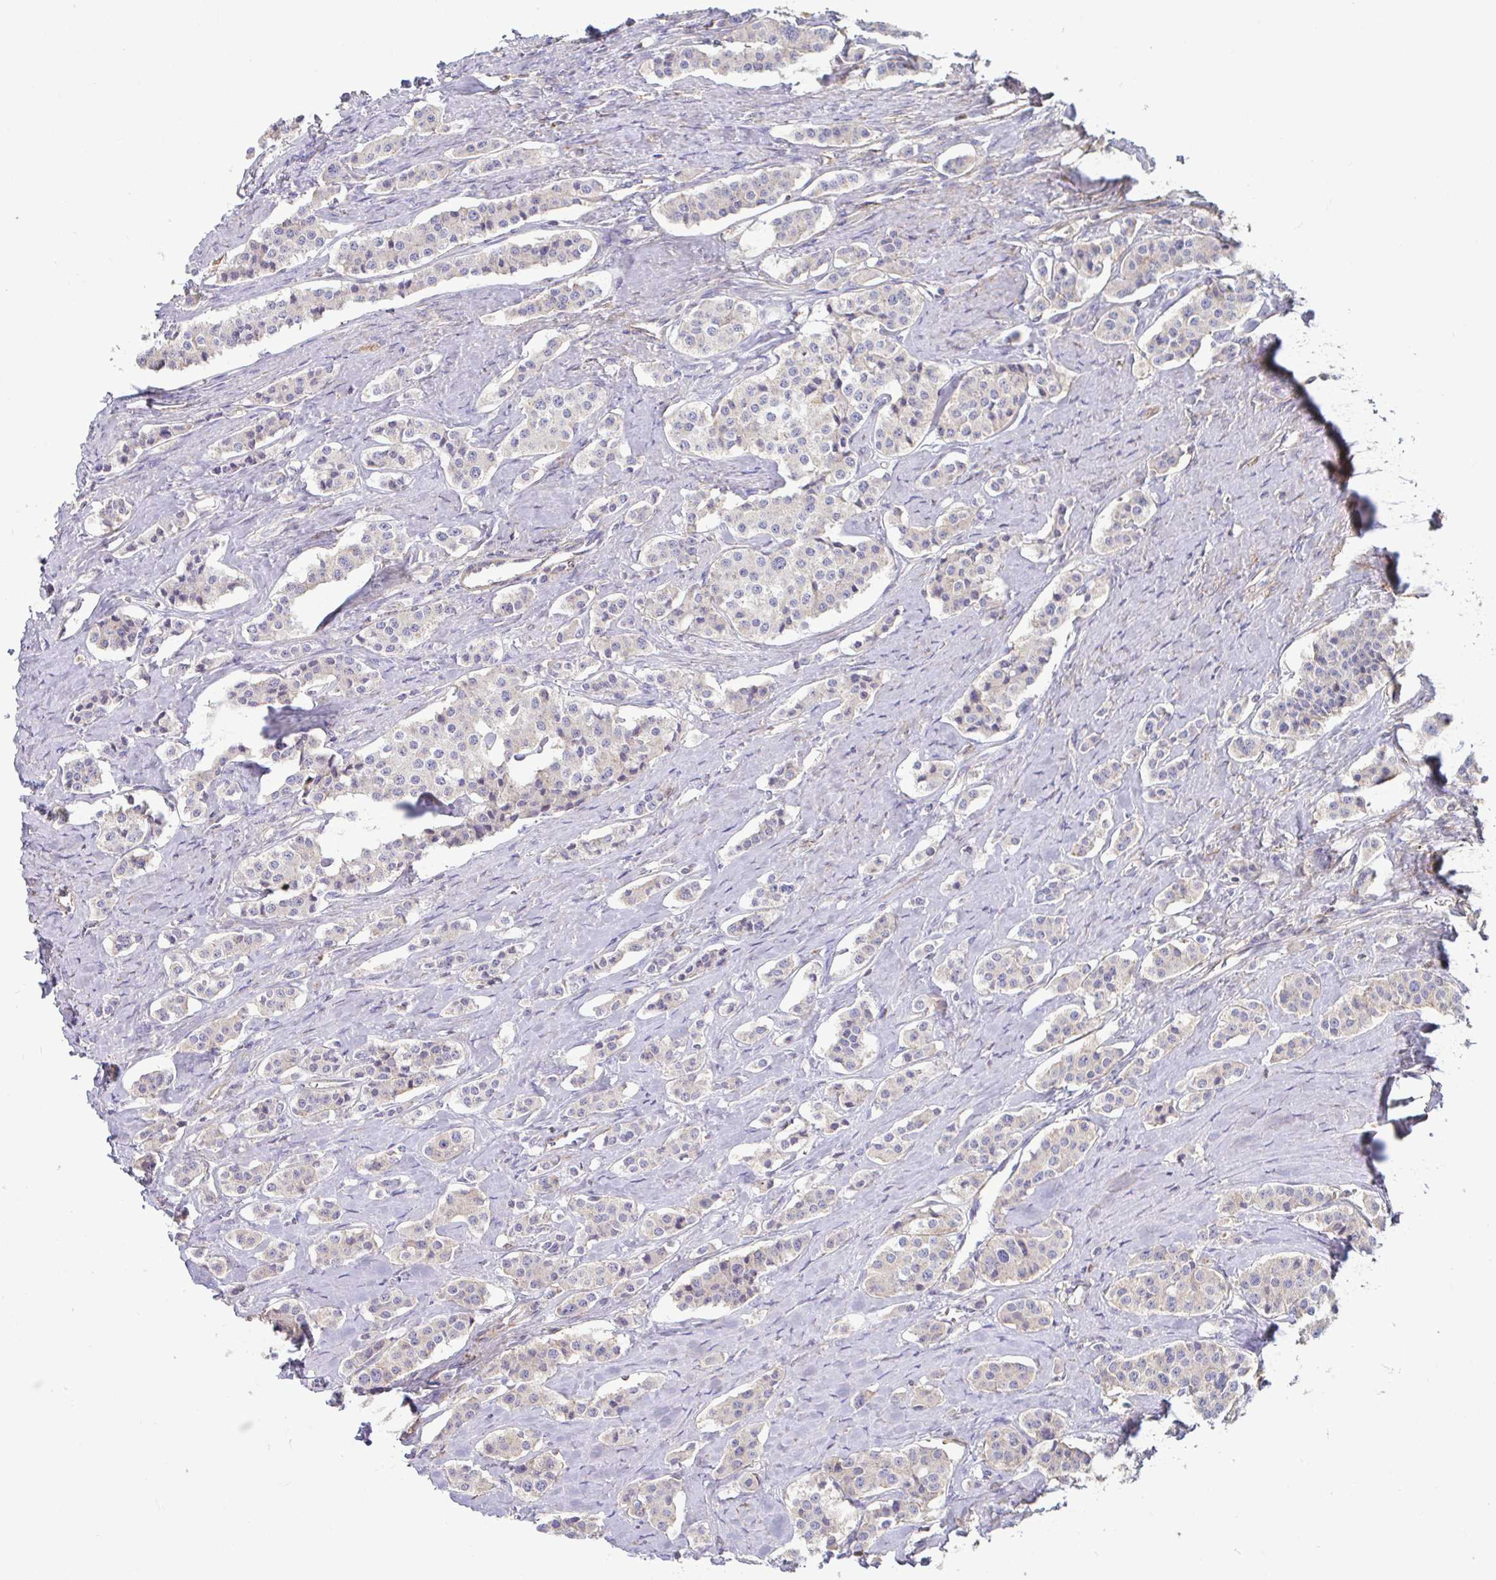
{"staining": {"intensity": "negative", "quantity": "none", "location": "none"}, "tissue": "carcinoid", "cell_type": "Tumor cells", "image_type": "cancer", "snomed": [{"axis": "morphology", "description": "Carcinoid, malignant, NOS"}, {"axis": "topography", "description": "Small intestine"}], "caption": "Carcinoid (malignant) was stained to show a protein in brown. There is no significant expression in tumor cells. (DAB (3,3'-diaminobenzidine) IHC, high magnification).", "gene": "SPRY1", "patient": {"sex": "male", "age": 63}}